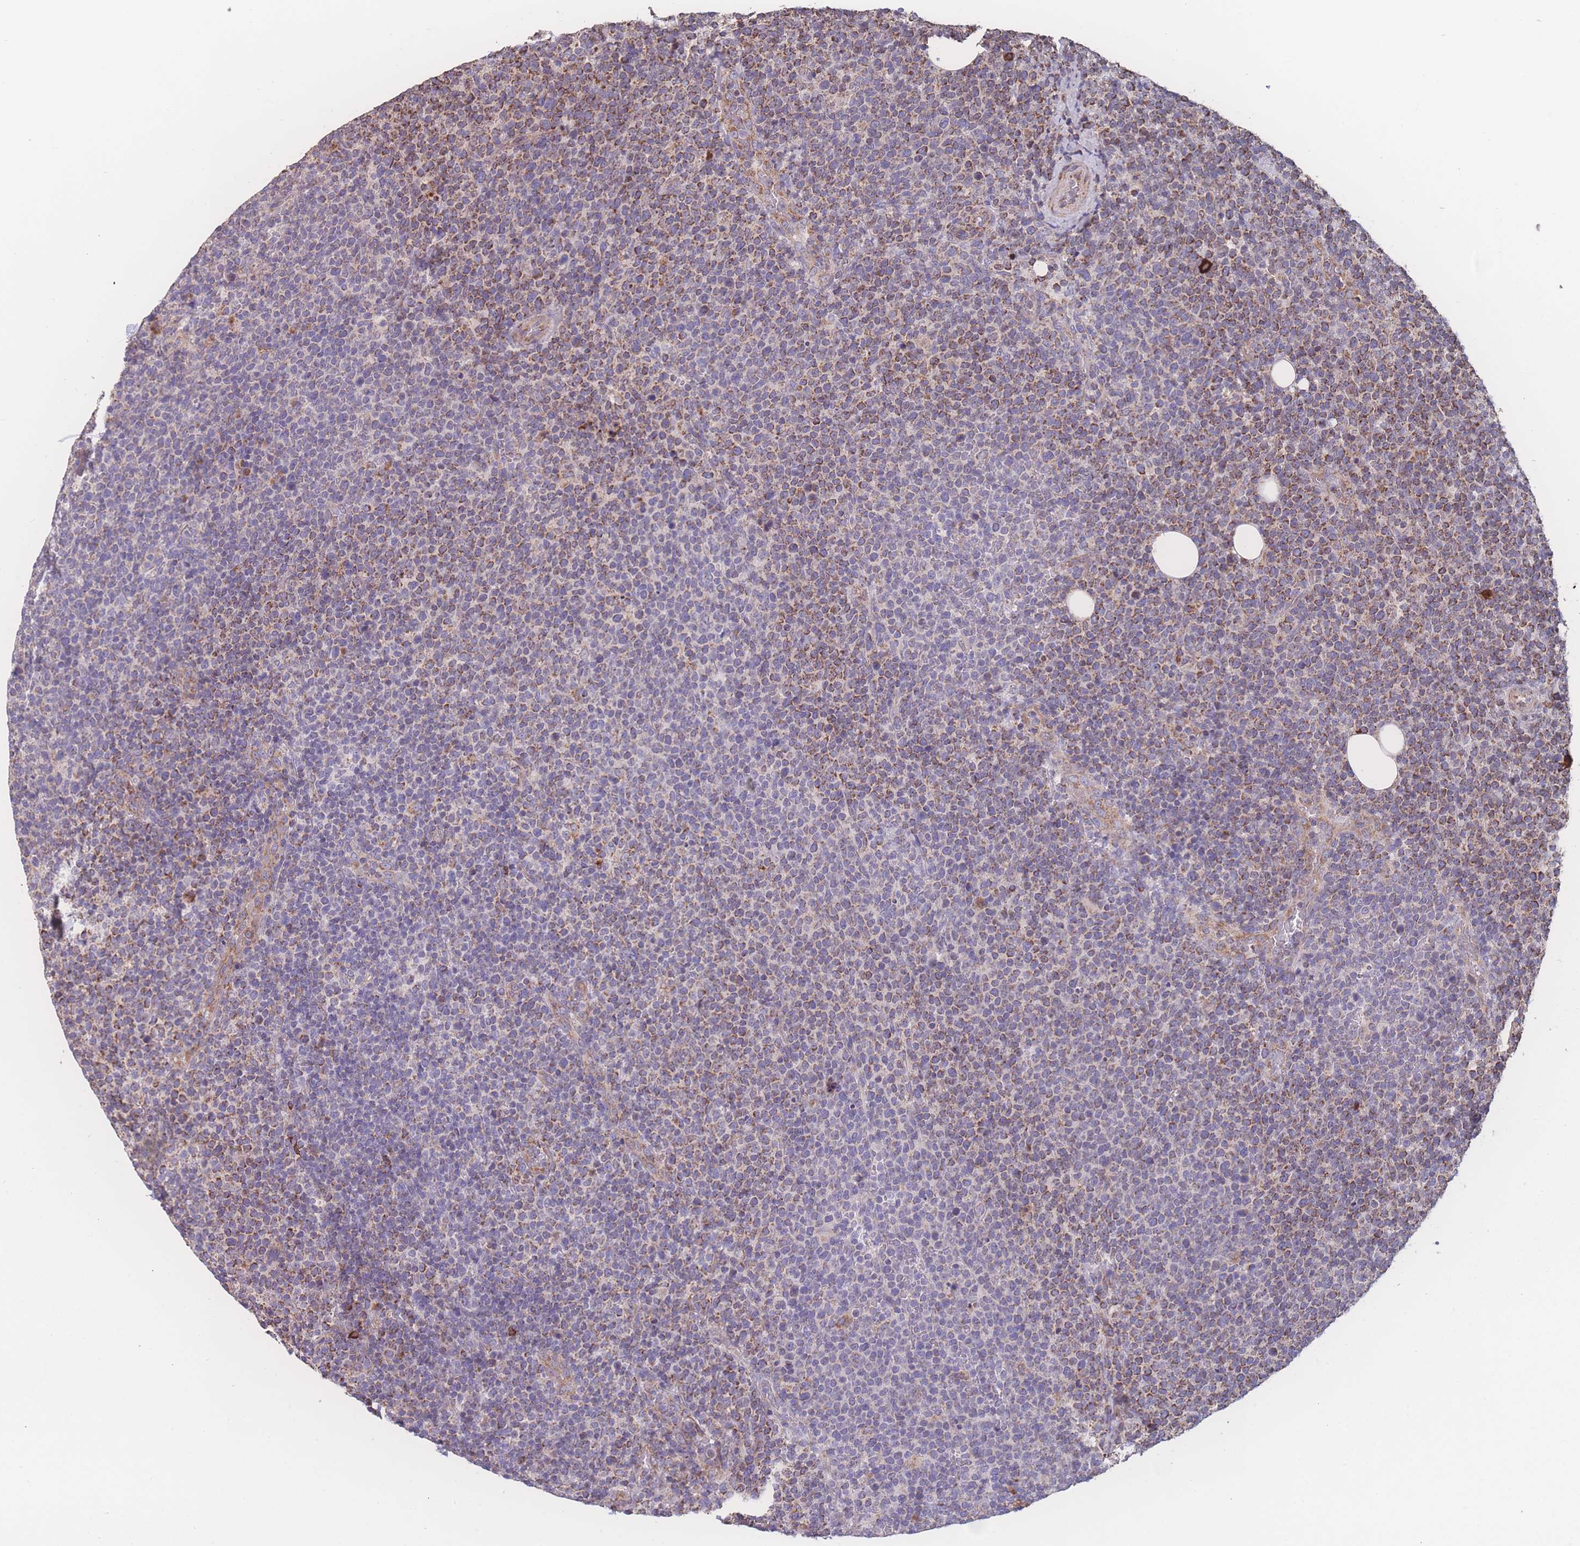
{"staining": {"intensity": "moderate", "quantity": "<25%", "location": "cytoplasmic/membranous"}, "tissue": "lymphoma", "cell_type": "Tumor cells", "image_type": "cancer", "snomed": [{"axis": "morphology", "description": "Malignant lymphoma, non-Hodgkin's type, High grade"}, {"axis": "topography", "description": "Lymph node"}], "caption": "This is a photomicrograph of immunohistochemistry staining of lymphoma, which shows moderate expression in the cytoplasmic/membranous of tumor cells.", "gene": "SGSM3", "patient": {"sex": "male", "age": 61}}